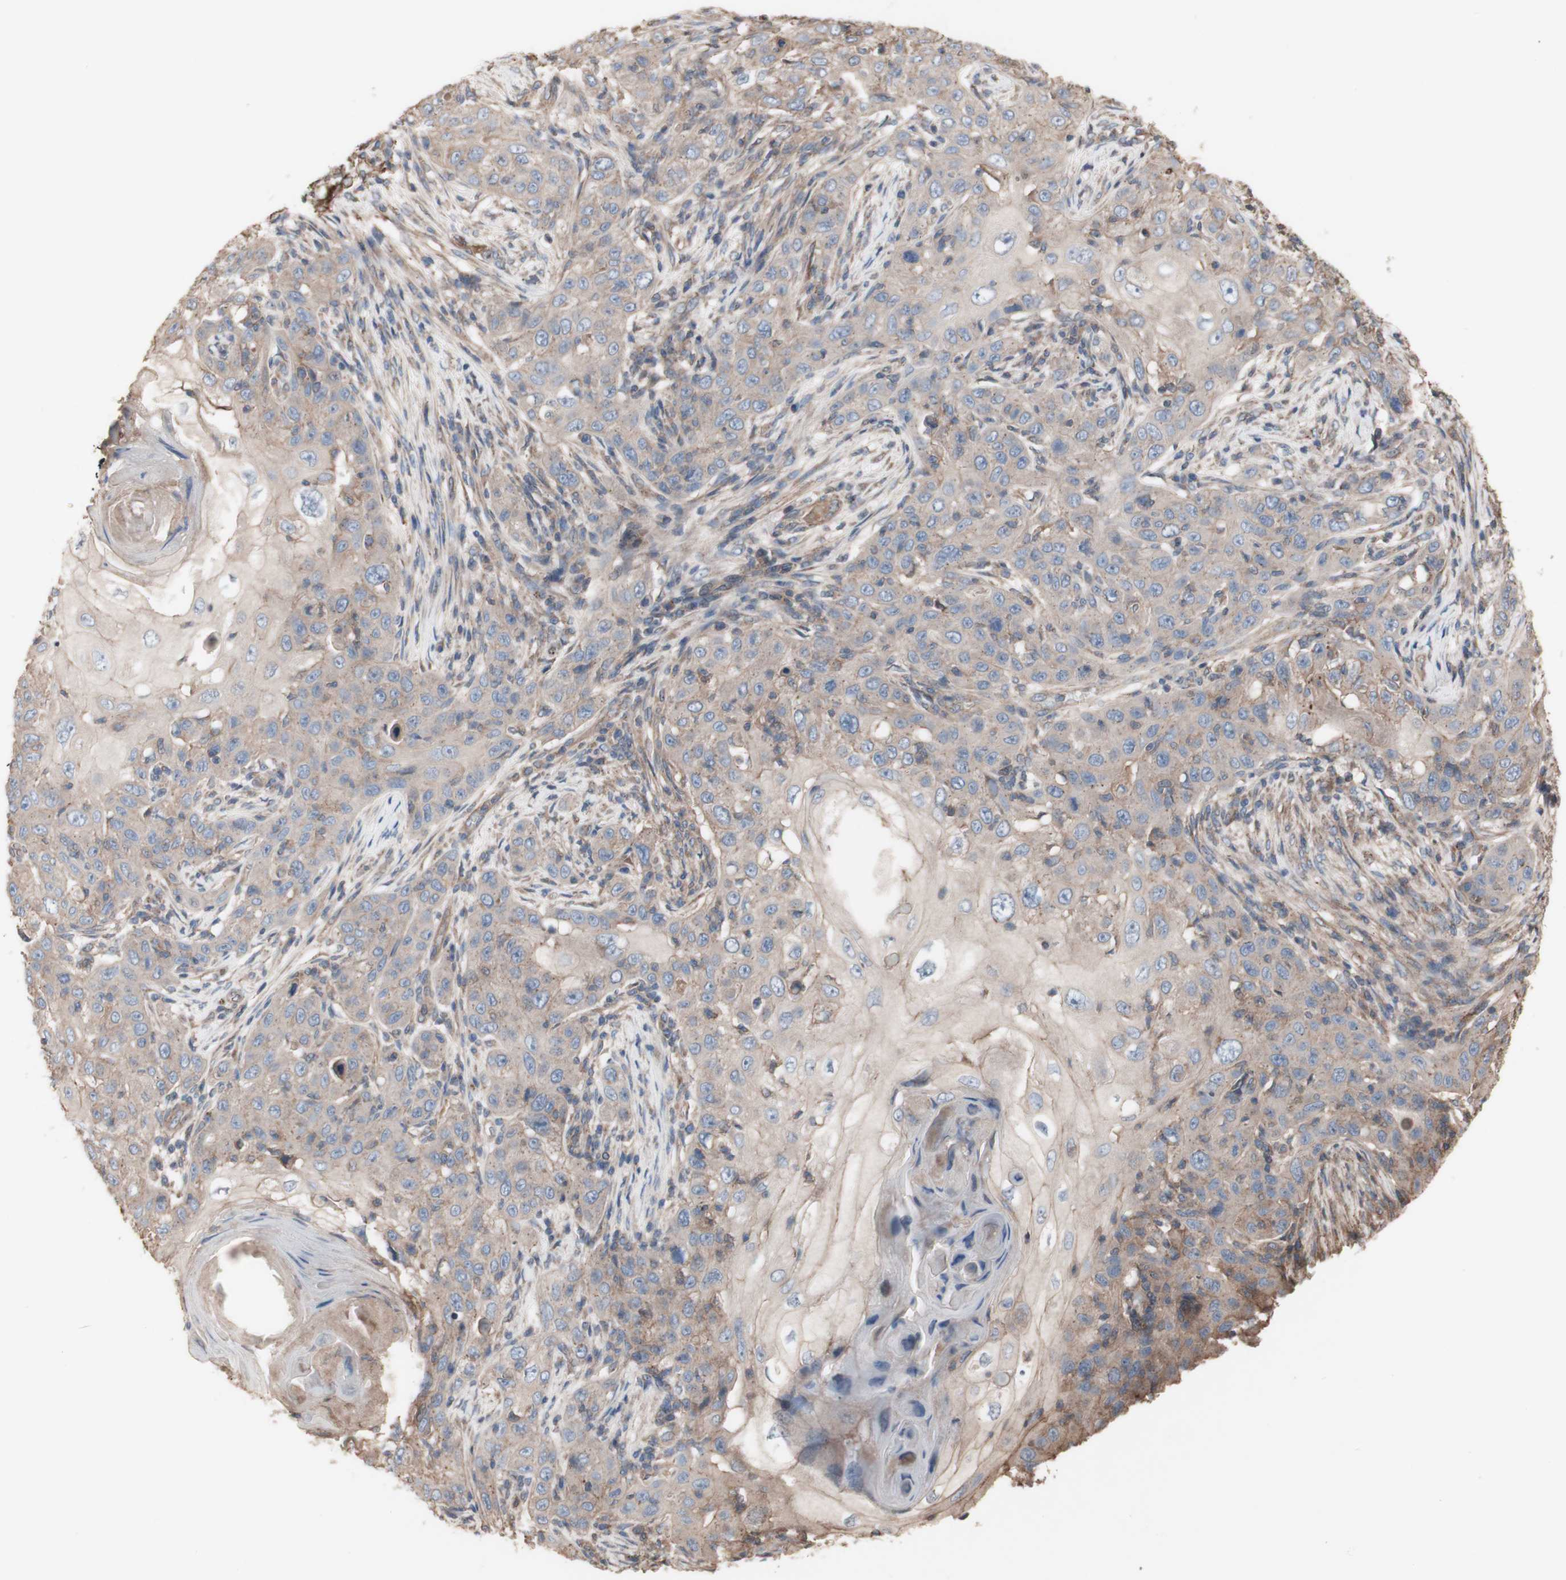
{"staining": {"intensity": "weak", "quantity": ">75%", "location": "cytoplasmic/membranous"}, "tissue": "skin cancer", "cell_type": "Tumor cells", "image_type": "cancer", "snomed": [{"axis": "morphology", "description": "Squamous cell carcinoma, NOS"}, {"axis": "topography", "description": "Skin"}], "caption": "Squamous cell carcinoma (skin) was stained to show a protein in brown. There is low levels of weak cytoplasmic/membranous expression in approximately >75% of tumor cells. (Brightfield microscopy of DAB IHC at high magnification).", "gene": "COPB1", "patient": {"sex": "female", "age": 88}}